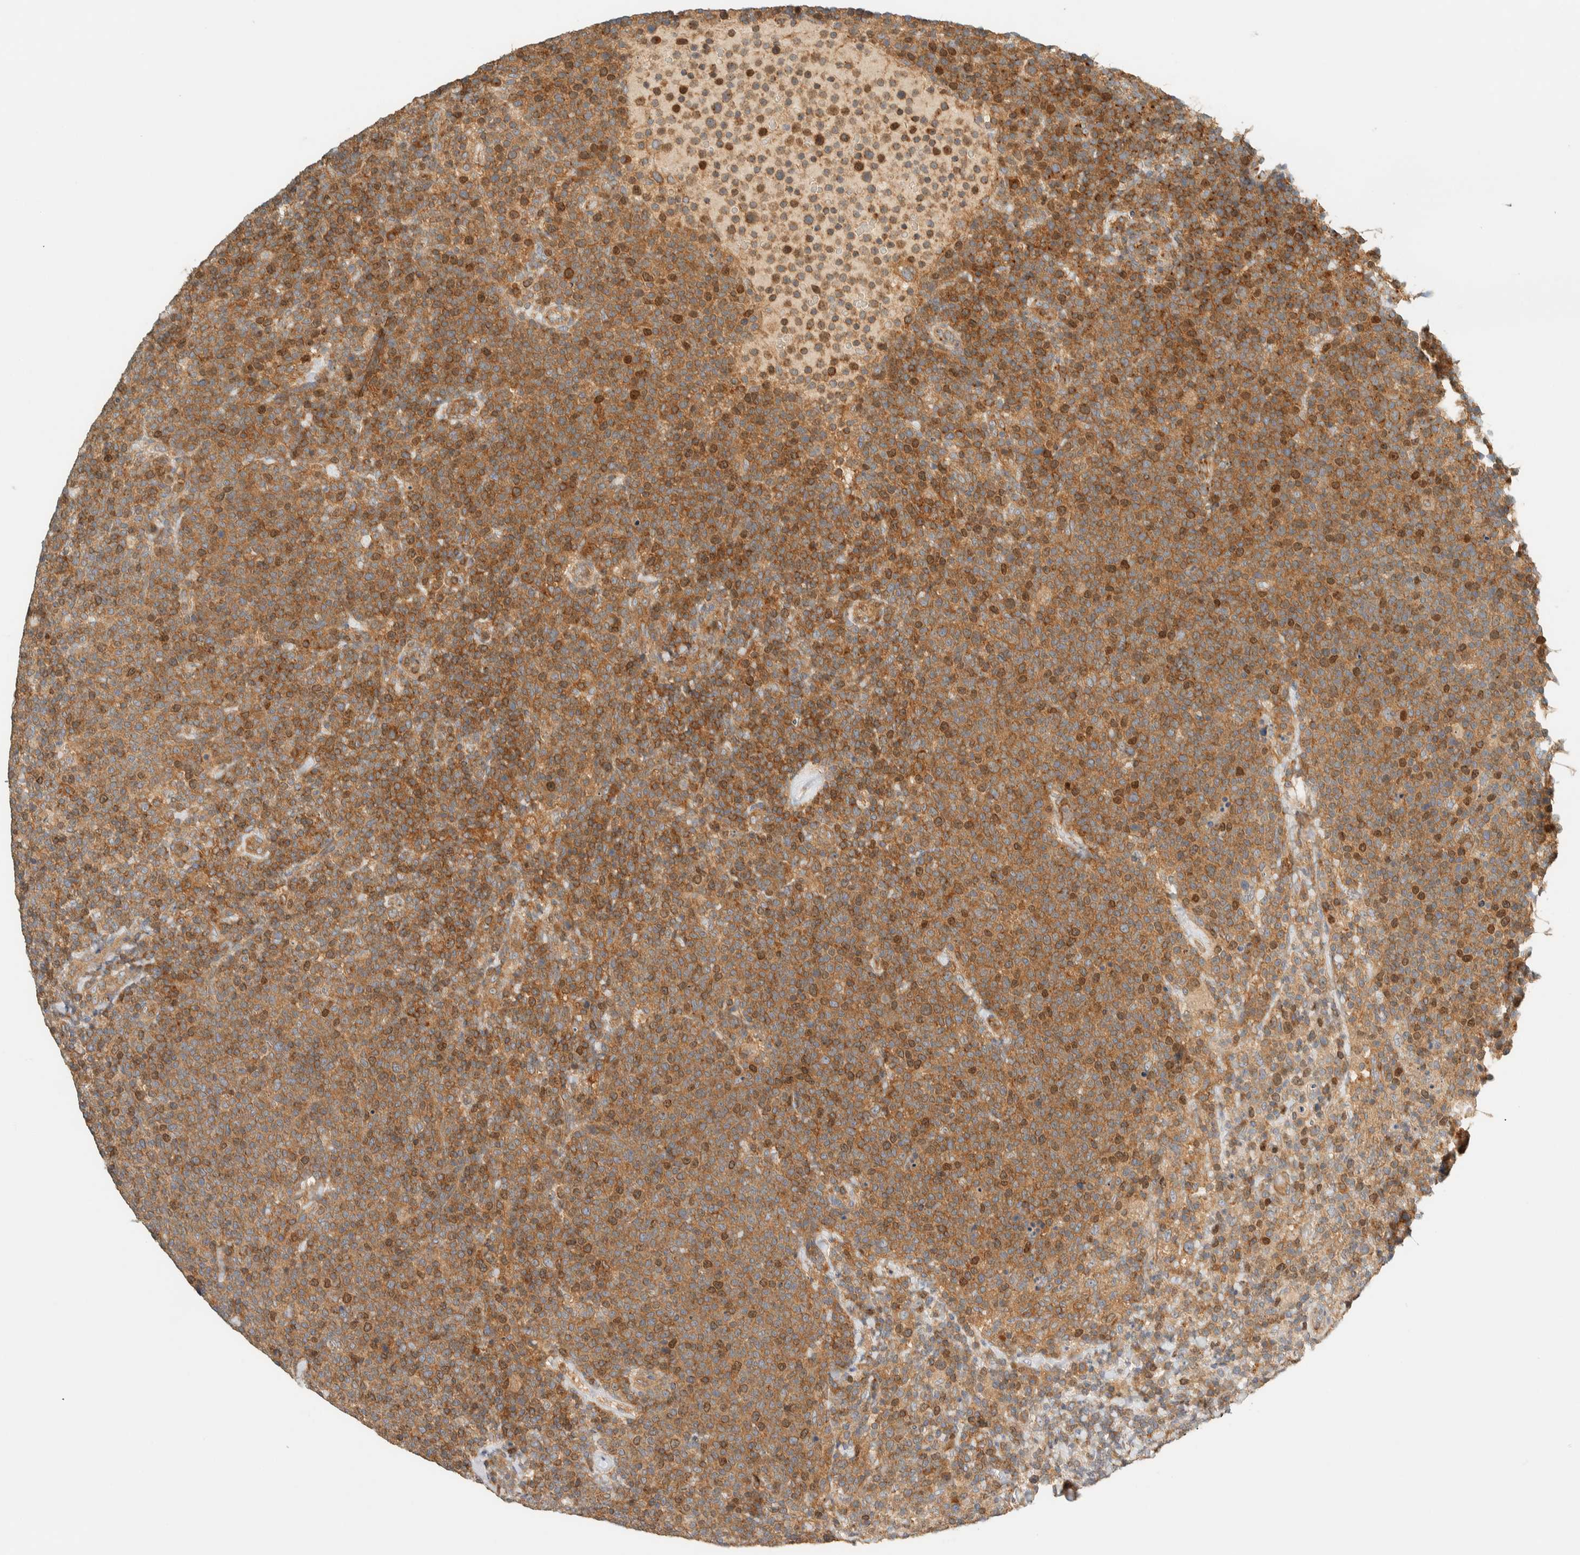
{"staining": {"intensity": "moderate", "quantity": ">75%", "location": "cytoplasmic/membranous"}, "tissue": "lymphoma", "cell_type": "Tumor cells", "image_type": "cancer", "snomed": [{"axis": "morphology", "description": "Malignant lymphoma, non-Hodgkin's type, High grade"}, {"axis": "topography", "description": "Lymph node"}], "caption": "Lymphoma stained with DAB (3,3'-diaminobenzidine) immunohistochemistry (IHC) exhibits medium levels of moderate cytoplasmic/membranous staining in about >75% of tumor cells. Using DAB (3,3'-diaminobenzidine) (brown) and hematoxylin (blue) stains, captured at high magnification using brightfield microscopy.", "gene": "ARFGEF1", "patient": {"sex": "male", "age": 61}}